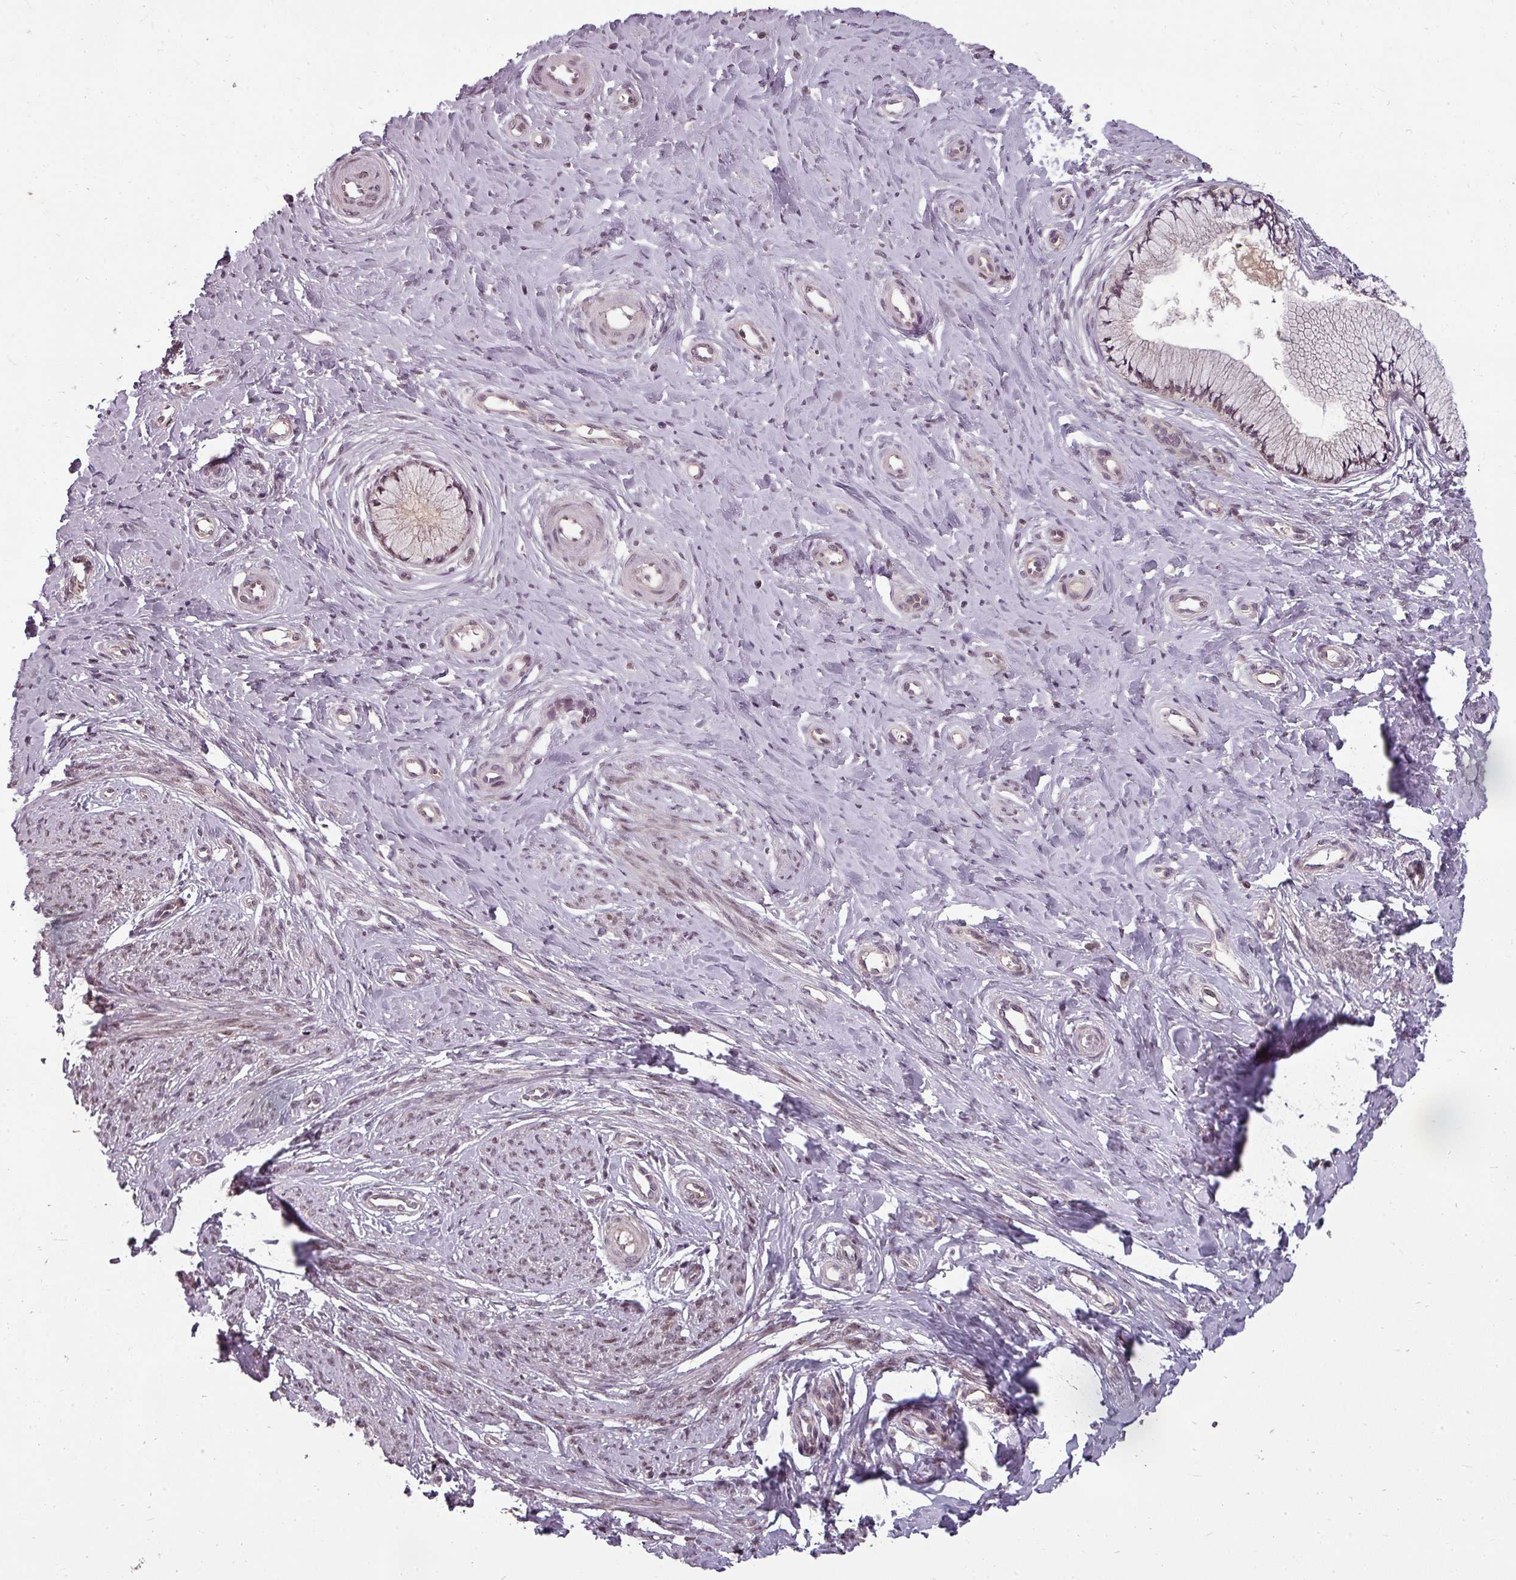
{"staining": {"intensity": "weak", "quantity": "25%-75%", "location": "cytoplasmic/membranous"}, "tissue": "cervix", "cell_type": "Glandular cells", "image_type": "normal", "snomed": [{"axis": "morphology", "description": "Normal tissue, NOS"}, {"axis": "topography", "description": "Cervix"}], "caption": "Immunohistochemistry (IHC) (DAB (3,3'-diaminobenzidine)) staining of normal cervix exhibits weak cytoplasmic/membranous protein staining in approximately 25%-75% of glandular cells. (DAB IHC with brightfield microscopy, high magnification).", "gene": "CLIC1", "patient": {"sex": "female", "age": 36}}